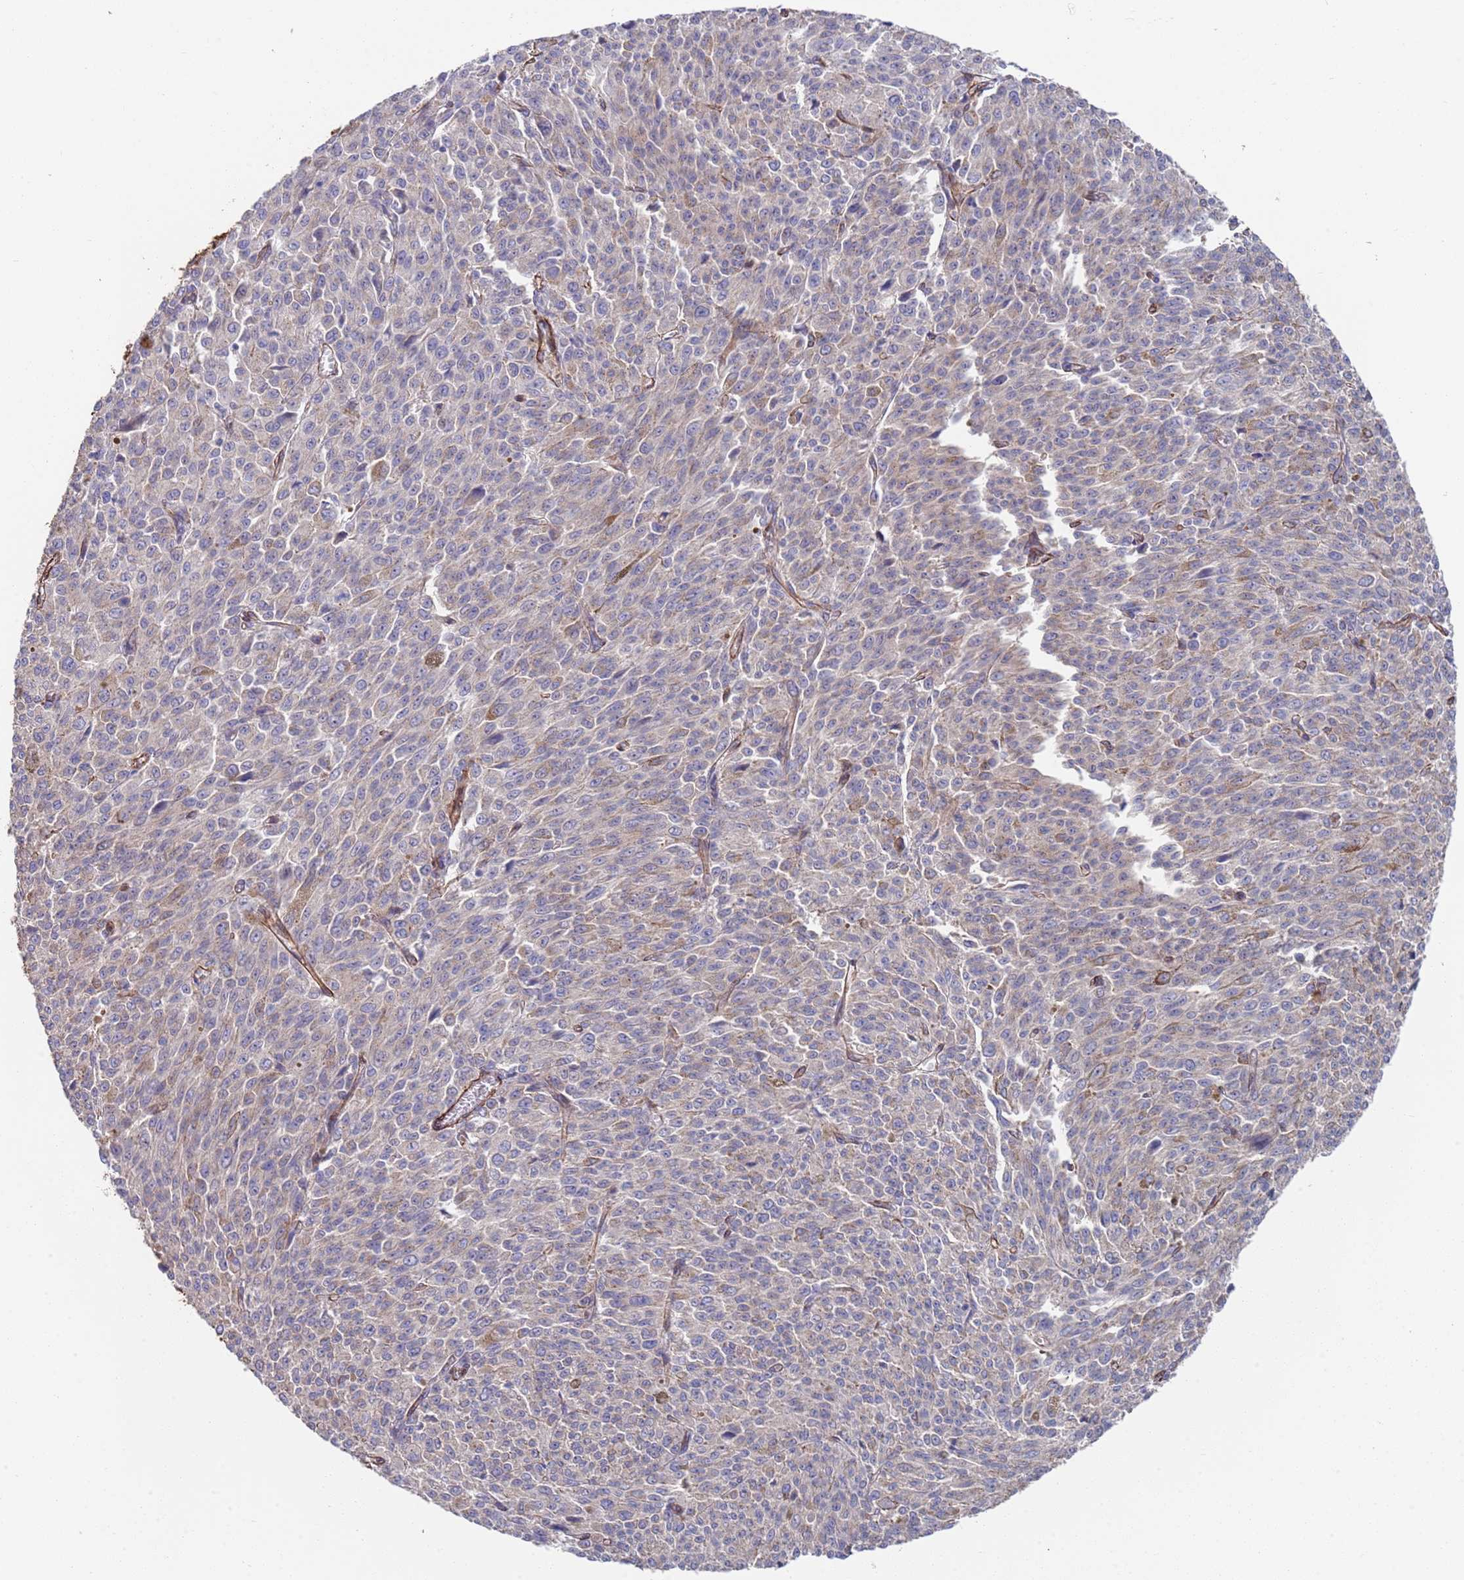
{"staining": {"intensity": "negative", "quantity": "none", "location": "none"}, "tissue": "melanoma", "cell_type": "Tumor cells", "image_type": "cancer", "snomed": [{"axis": "morphology", "description": "Malignant melanoma, NOS"}, {"axis": "topography", "description": "Skin"}], "caption": "Tumor cells are negative for brown protein staining in malignant melanoma.", "gene": "JAKMIP2", "patient": {"sex": "female", "age": 52}}